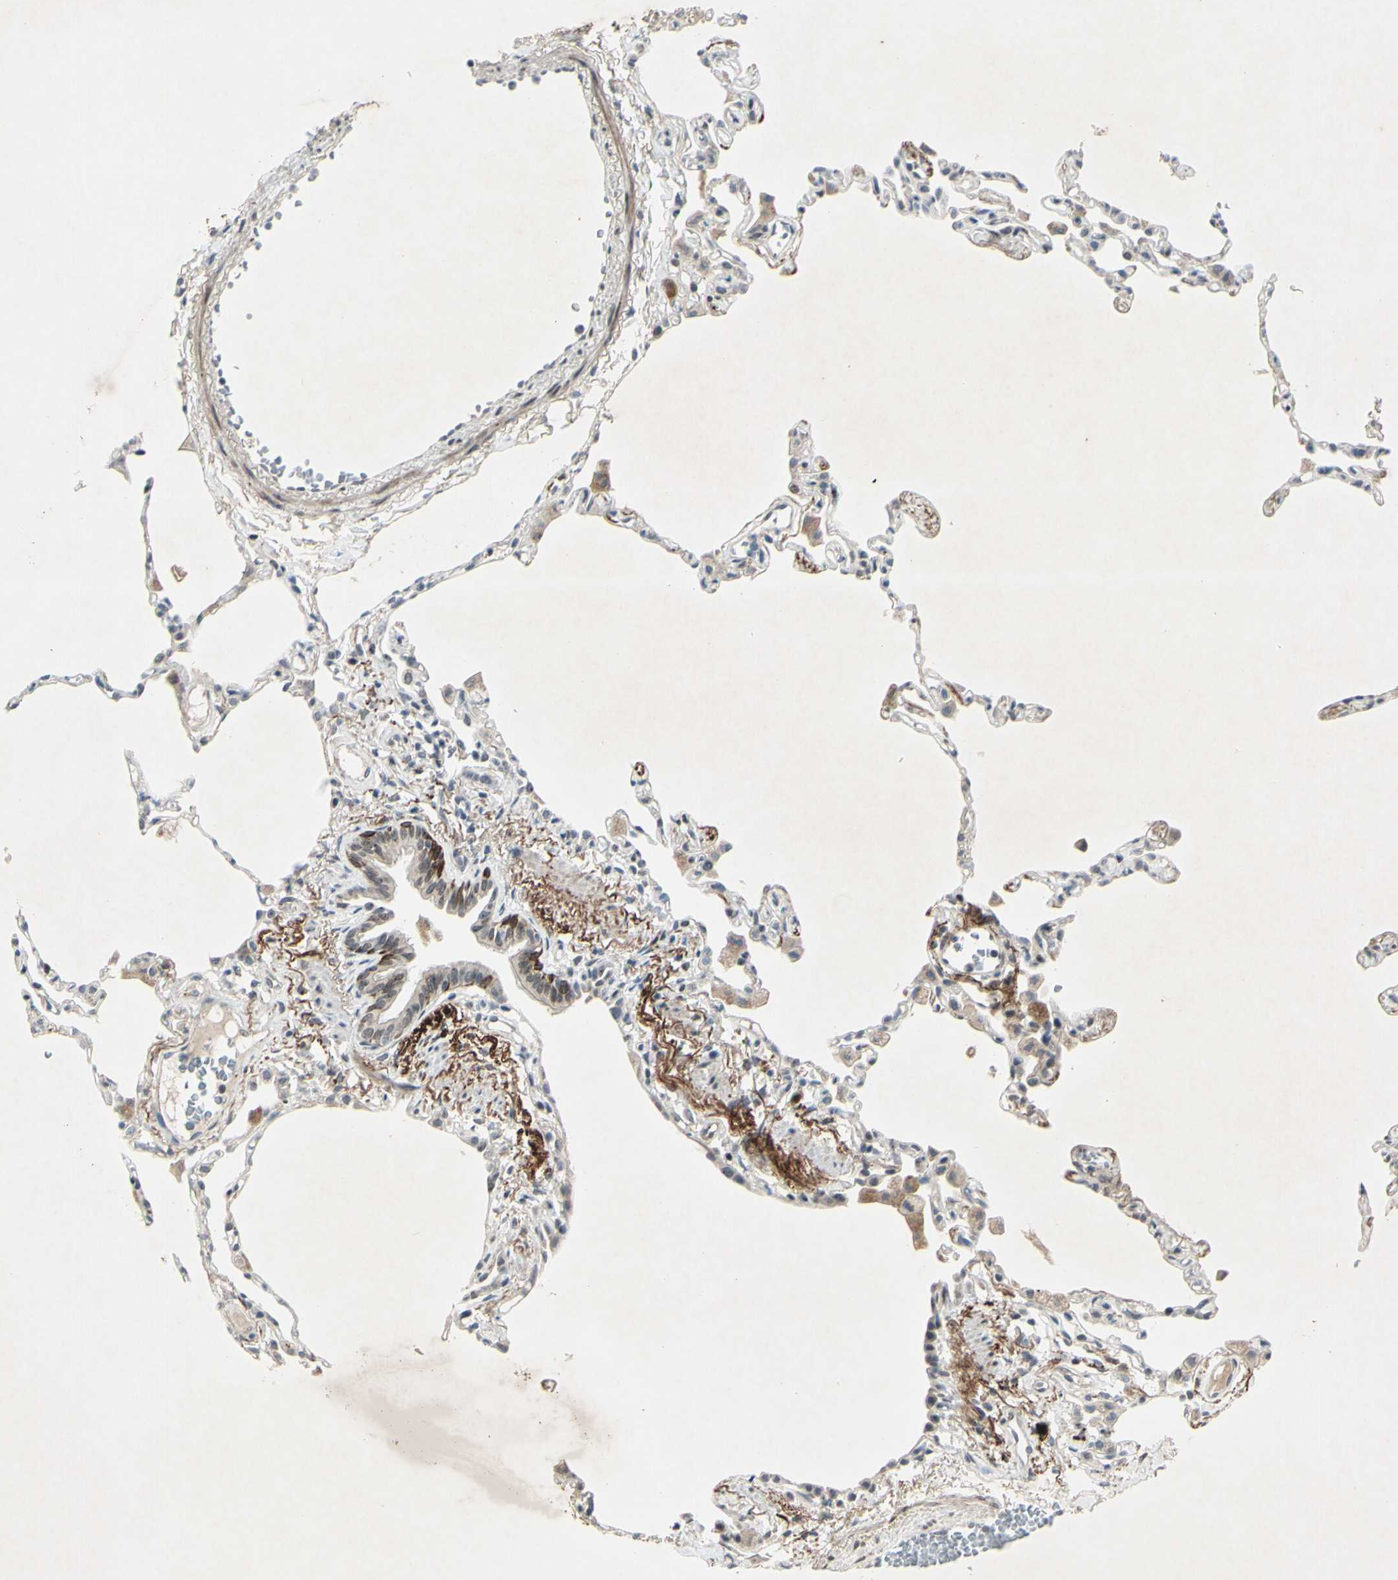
{"staining": {"intensity": "weak", "quantity": ">75%", "location": "cytoplasmic/membranous"}, "tissue": "lung", "cell_type": "Alveolar cells", "image_type": "normal", "snomed": [{"axis": "morphology", "description": "Normal tissue, NOS"}, {"axis": "topography", "description": "Lung"}], "caption": "IHC micrograph of unremarkable human lung stained for a protein (brown), which demonstrates low levels of weak cytoplasmic/membranous positivity in about >75% of alveolar cells.", "gene": "FGFR2", "patient": {"sex": "female", "age": 49}}